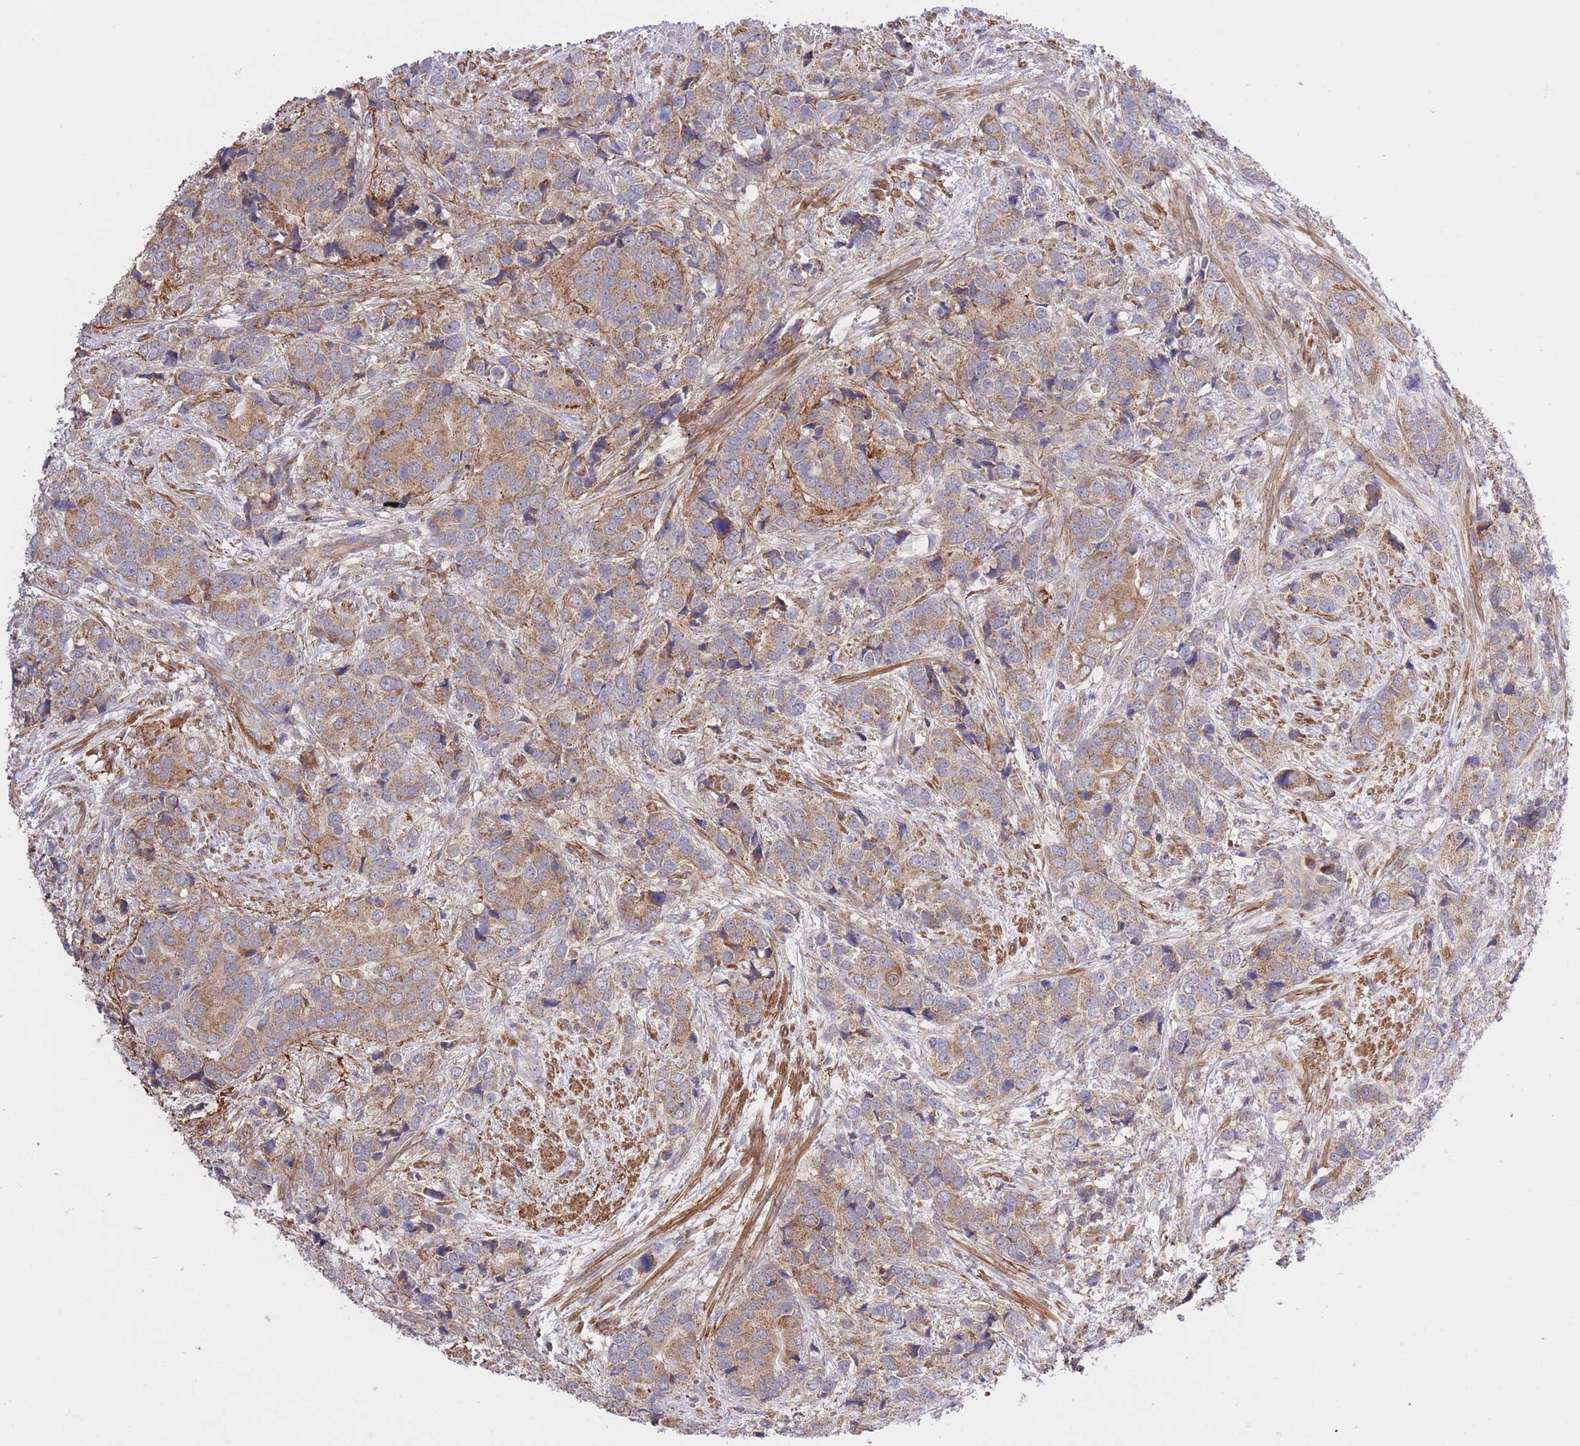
{"staining": {"intensity": "moderate", "quantity": ">75%", "location": "cytoplasmic/membranous"}, "tissue": "prostate cancer", "cell_type": "Tumor cells", "image_type": "cancer", "snomed": [{"axis": "morphology", "description": "Adenocarcinoma, High grade"}, {"axis": "topography", "description": "Prostate"}], "caption": "A brown stain labels moderate cytoplasmic/membranous expression of a protein in prostate cancer (adenocarcinoma (high-grade)) tumor cells.", "gene": "ATP13A2", "patient": {"sex": "male", "age": 62}}